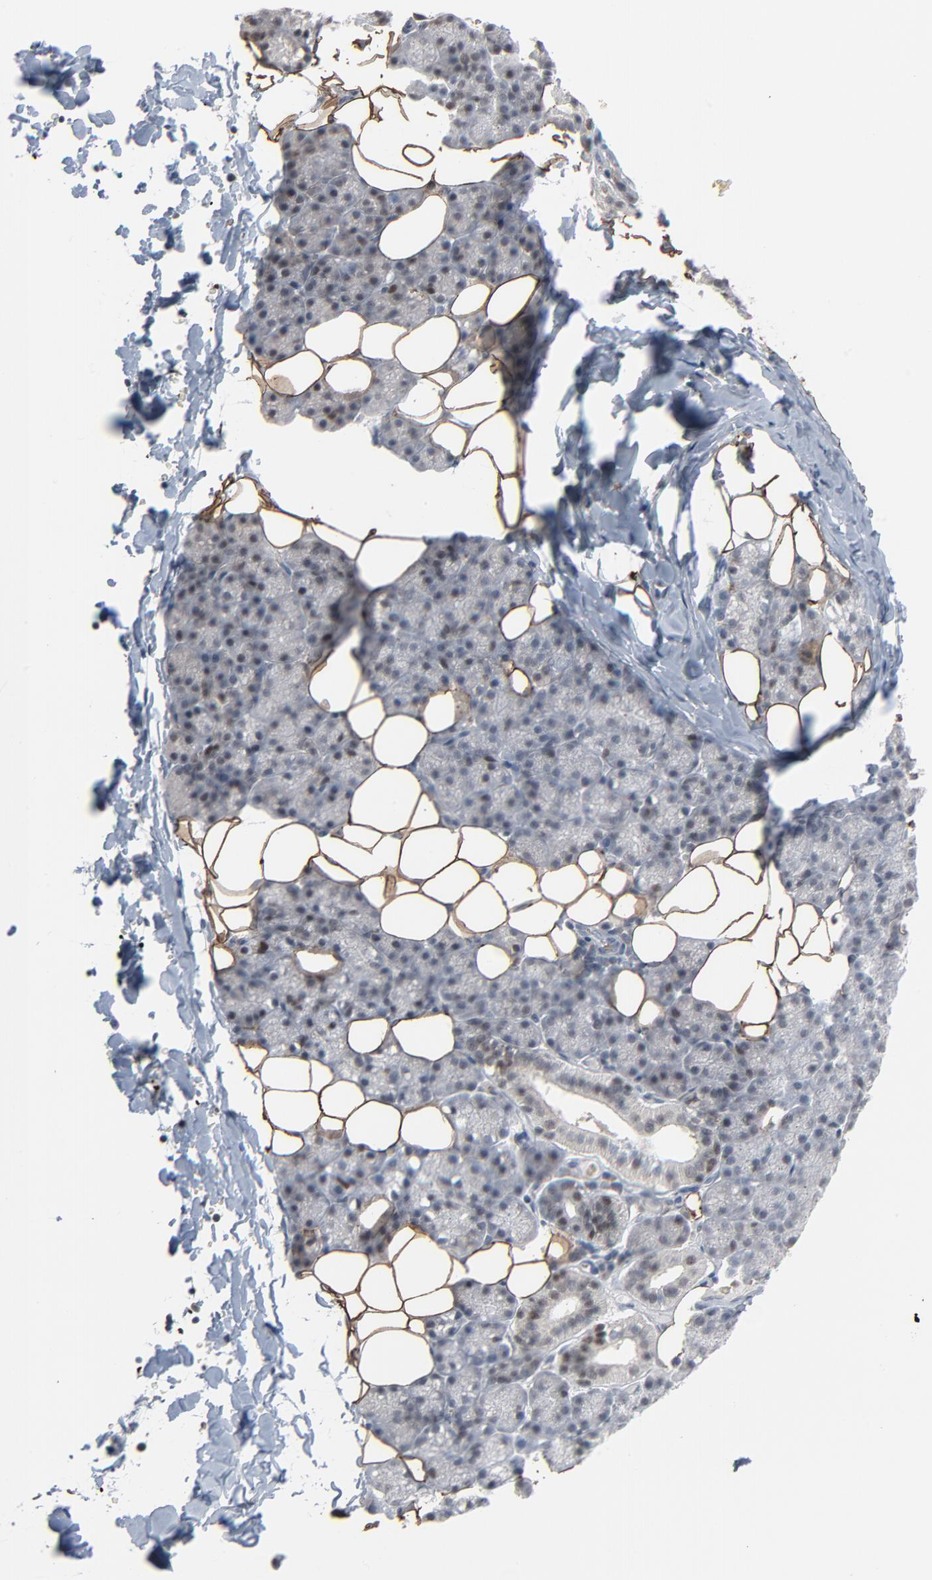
{"staining": {"intensity": "moderate", "quantity": "<25%", "location": "nuclear"}, "tissue": "salivary gland", "cell_type": "Glandular cells", "image_type": "normal", "snomed": [{"axis": "morphology", "description": "Normal tissue, NOS"}, {"axis": "topography", "description": "Lymph node"}, {"axis": "topography", "description": "Salivary gland"}], "caption": "DAB immunohistochemical staining of normal human salivary gland reveals moderate nuclear protein expression in about <25% of glandular cells. The staining was performed using DAB (3,3'-diaminobenzidine) to visualize the protein expression in brown, while the nuclei were stained in blue with hematoxylin (Magnification: 20x).", "gene": "SAGE1", "patient": {"sex": "male", "age": 8}}